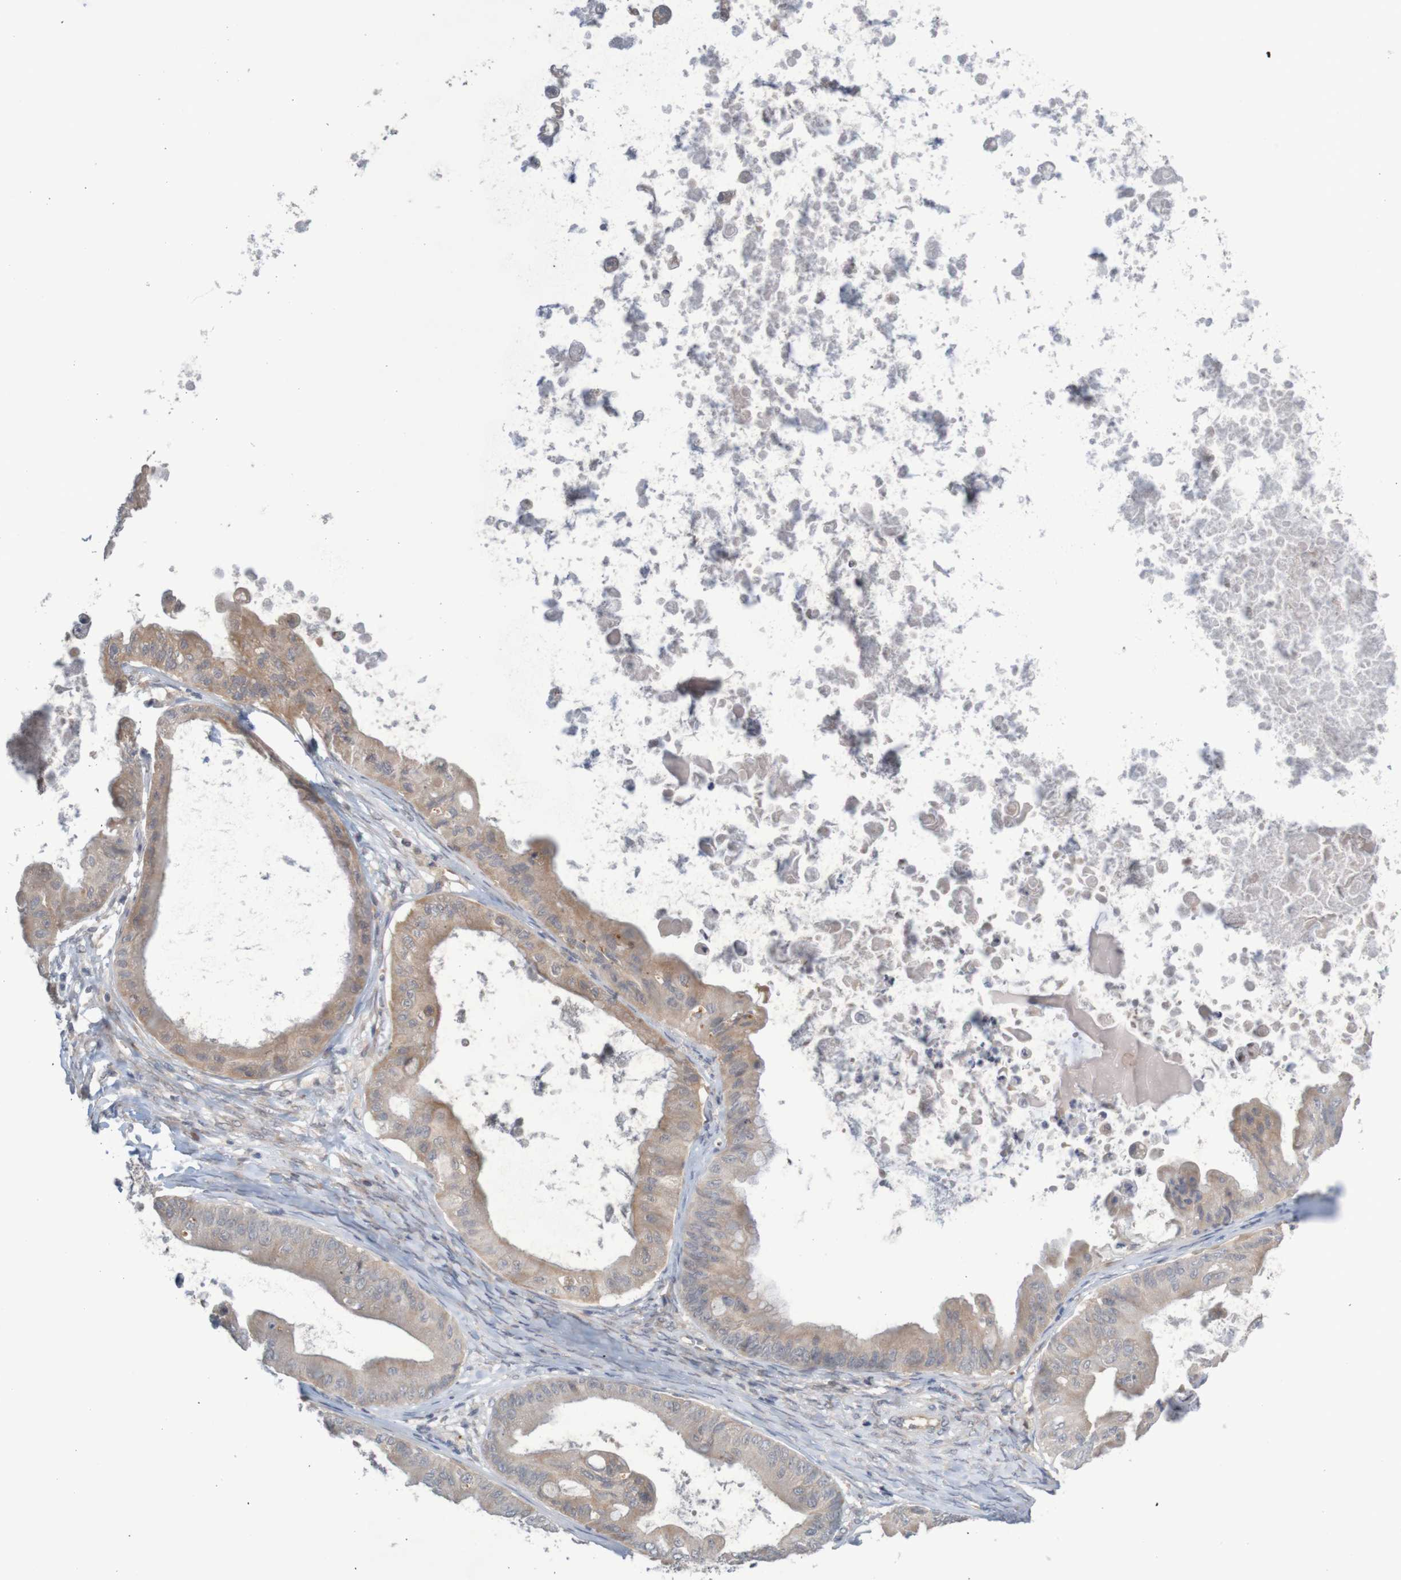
{"staining": {"intensity": "weak", "quantity": ">75%", "location": "cytoplasmic/membranous"}, "tissue": "ovarian cancer", "cell_type": "Tumor cells", "image_type": "cancer", "snomed": [{"axis": "morphology", "description": "Cystadenocarcinoma, mucinous, NOS"}, {"axis": "topography", "description": "Ovary"}], "caption": "Tumor cells show weak cytoplasmic/membranous expression in approximately >75% of cells in ovarian cancer.", "gene": "ANKK1", "patient": {"sex": "female", "age": 37}}